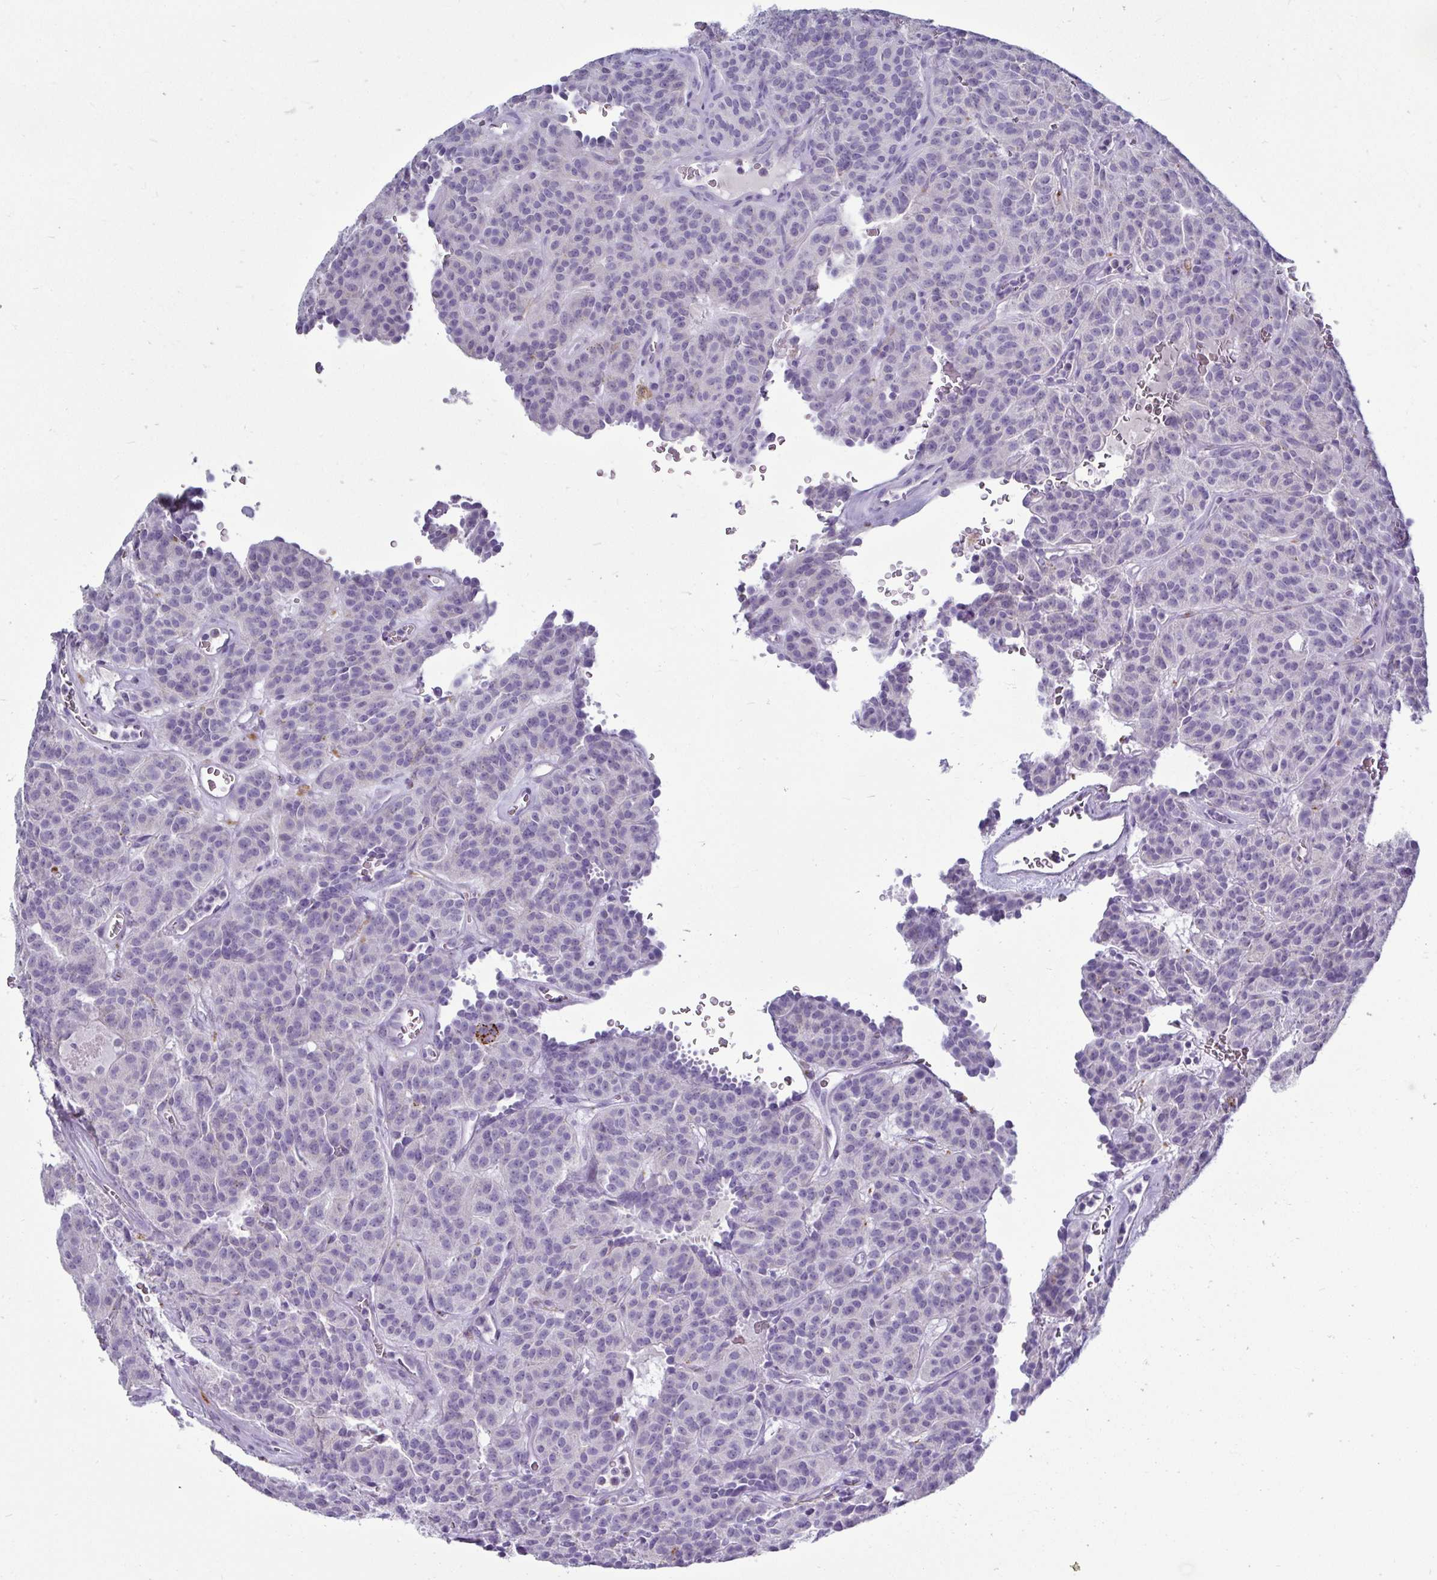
{"staining": {"intensity": "negative", "quantity": "none", "location": "none"}, "tissue": "carcinoid", "cell_type": "Tumor cells", "image_type": "cancer", "snomed": [{"axis": "morphology", "description": "Carcinoid, malignant, NOS"}, {"axis": "topography", "description": "Lung"}], "caption": "Immunohistochemistry (IHC) image of human carcinoid stained for a protein (brown), which shows no positivity in tumor cells.", "gene": "CTSZ", "patient": {"sex": "female", "age": 61}}